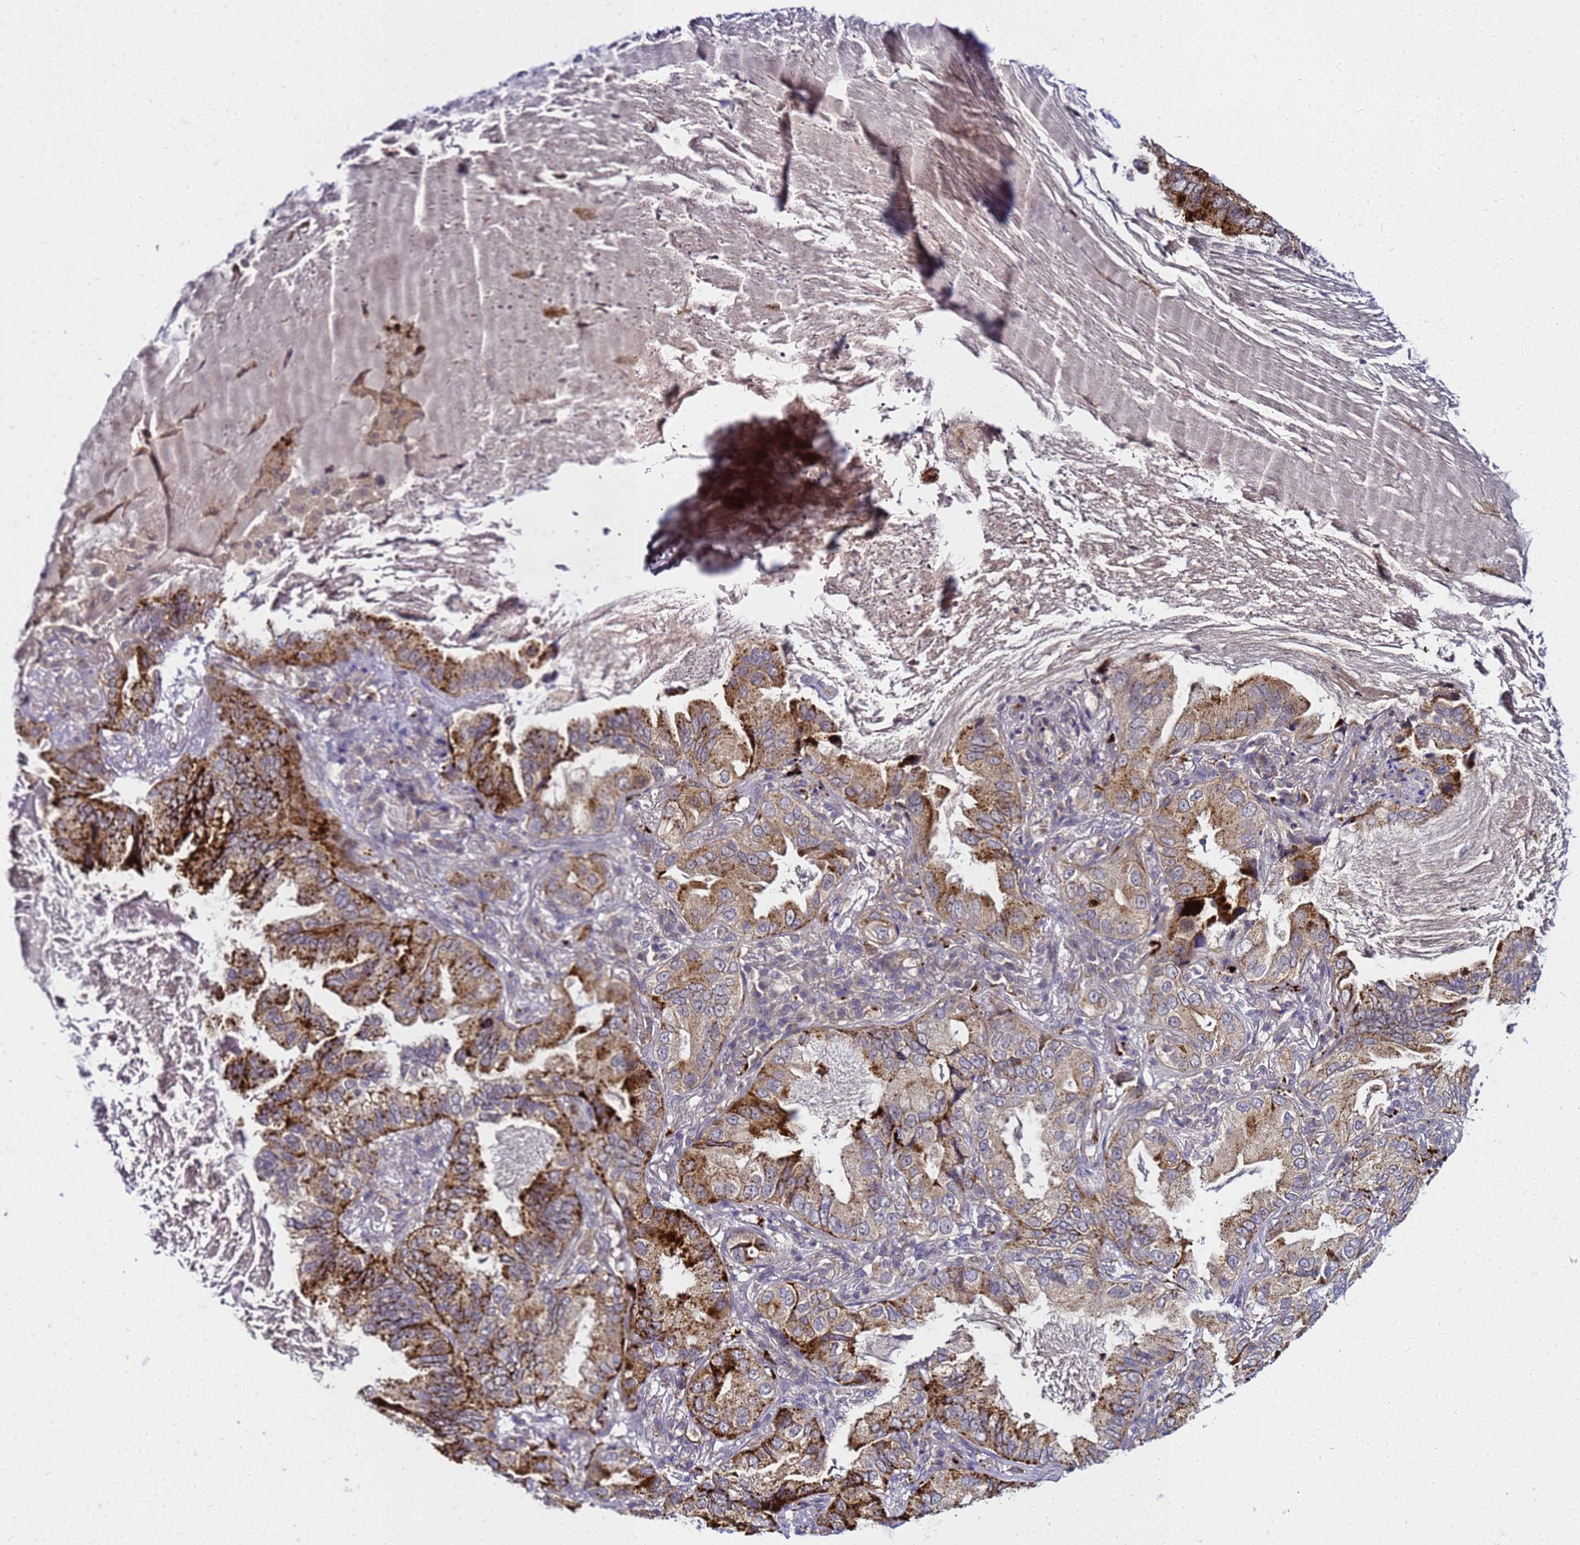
{"staining": {"intensity": "strong", "quantity": "25%-75%", "location": "cytoplasmic/membranous"}, "tissue": "lung cancer", "cell_type": "Tumor cells", "image_type": "cancer", "snomed": [{"axis": "morphology", "description": "Adenocarcinoma, NOS"}, {"axis": "topography", "description": "Lung"}], "caption": "High-magnification brightfield microscopy of lung cancer (adenocarcinoma) stained with DAB (brown) and counterstained with hematoxylin (blue). tumor cells exhibit strong cytoplasmic/membranous expression is appreciated in approximately25%-75% of cells.", "gene": "SAT1", "patient": {"sex": "female", "age": 69}}